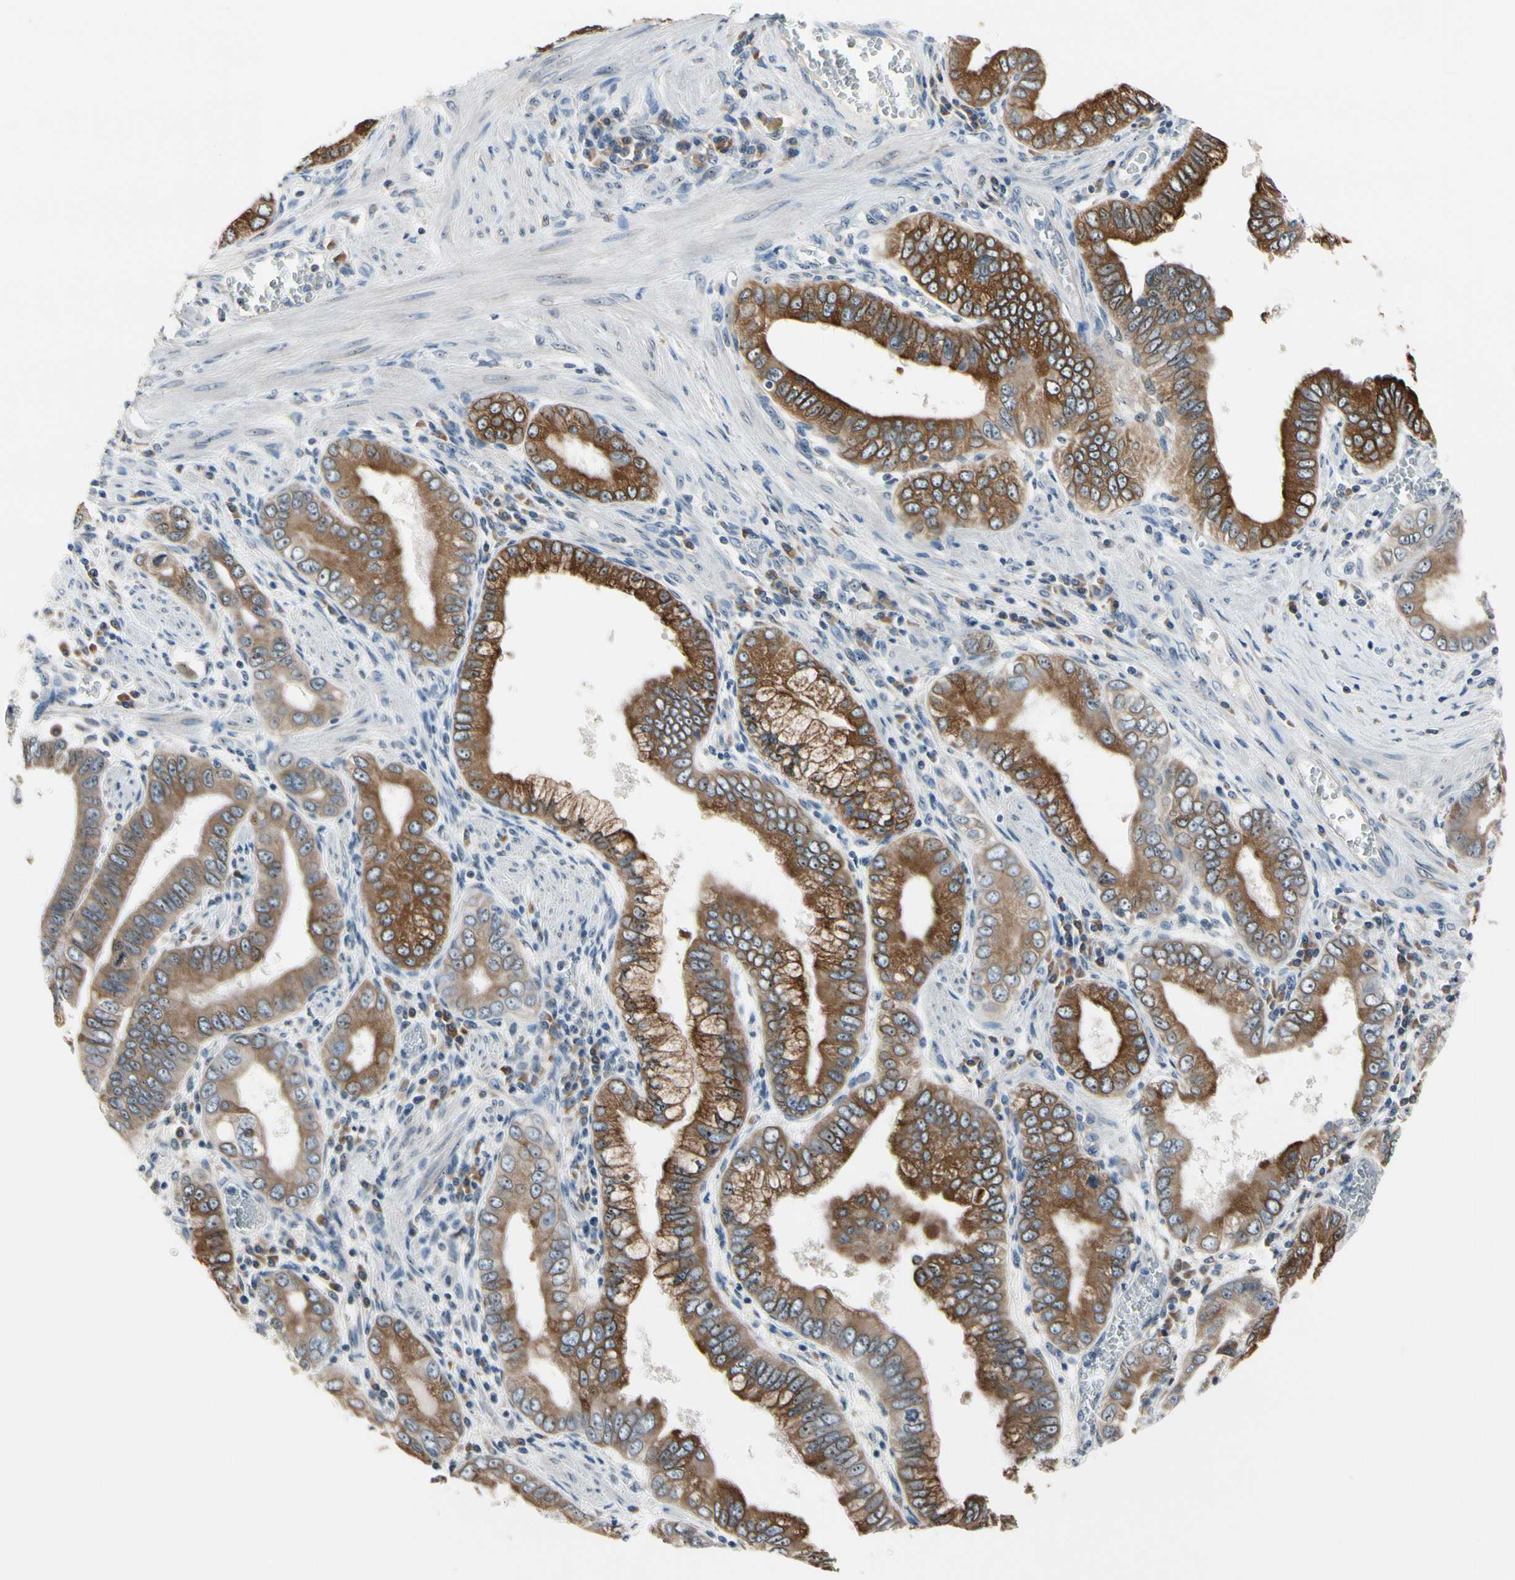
{"staining": {"intensity": "moderate", "quantity": ">75%", "location": "cytoplasmic/membranous"}, "tissue": "pancreatic cancer", "cell_type": "Tumor cells", "image_type": "cancer", "snomed": [{"axis": "morphology", "description": "Normal tissue, NOS"}, {"axis": "topography", "description": "Lymph node"}], "caption": "Pancreatic cancer stained with DAB (3,3'-diaminobenzidine) immunohistochemistry (IHC) shows medium levels of moderate cytoplasmic/membranous positivity in about >75% of tumor cells.", "gene": "TMED7", "patient": {"sex": "male", "age": 50}}